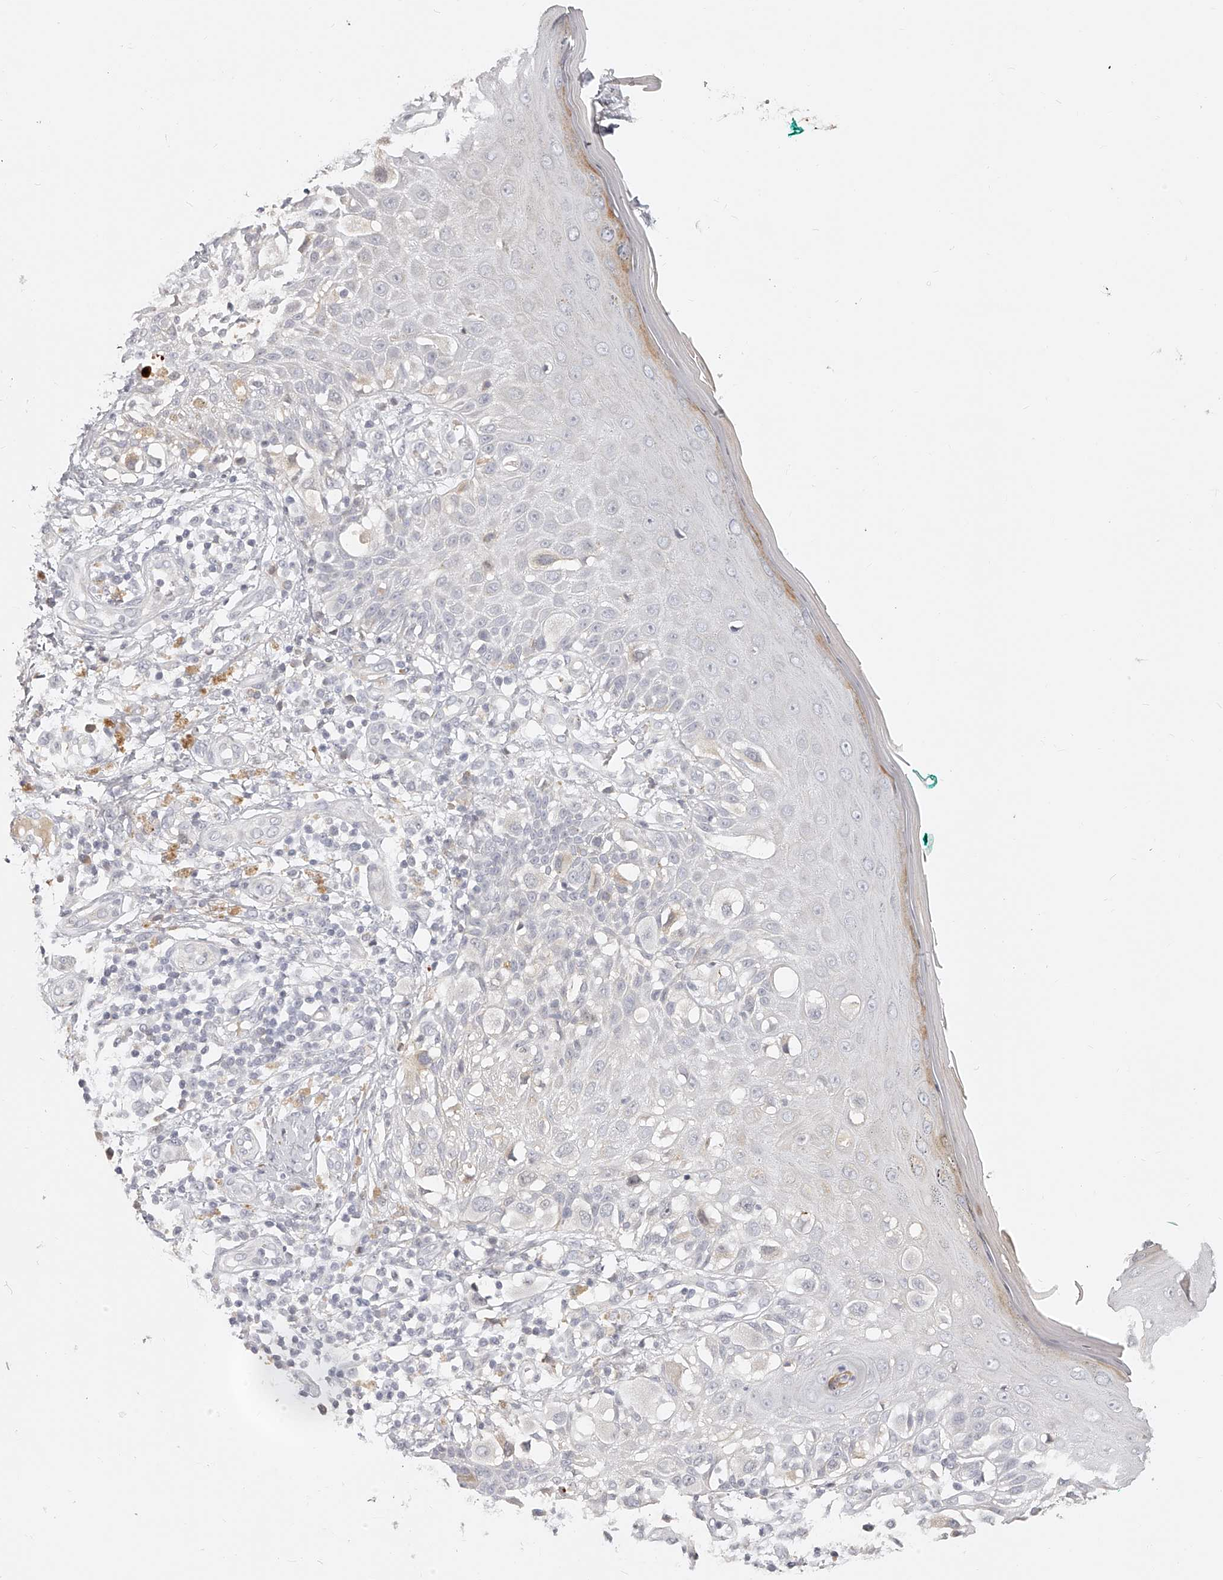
{"staining": {"intensity": "negative", "quantity": "none", "location": "none"}, "tissue": "melanoma", "cell_type": "Tumor cells", "image_type": "cancer", "snomed": [{"axis": "morphology", "description": "Malignant melanoma, NOS"}, {"axis": "topography", "description": "Skin"}], "caption": "There is no significant positivity in tumor cells of melanoma.", "gene": "ITGB3", "patient": {"sex": "female", "age": 81}}